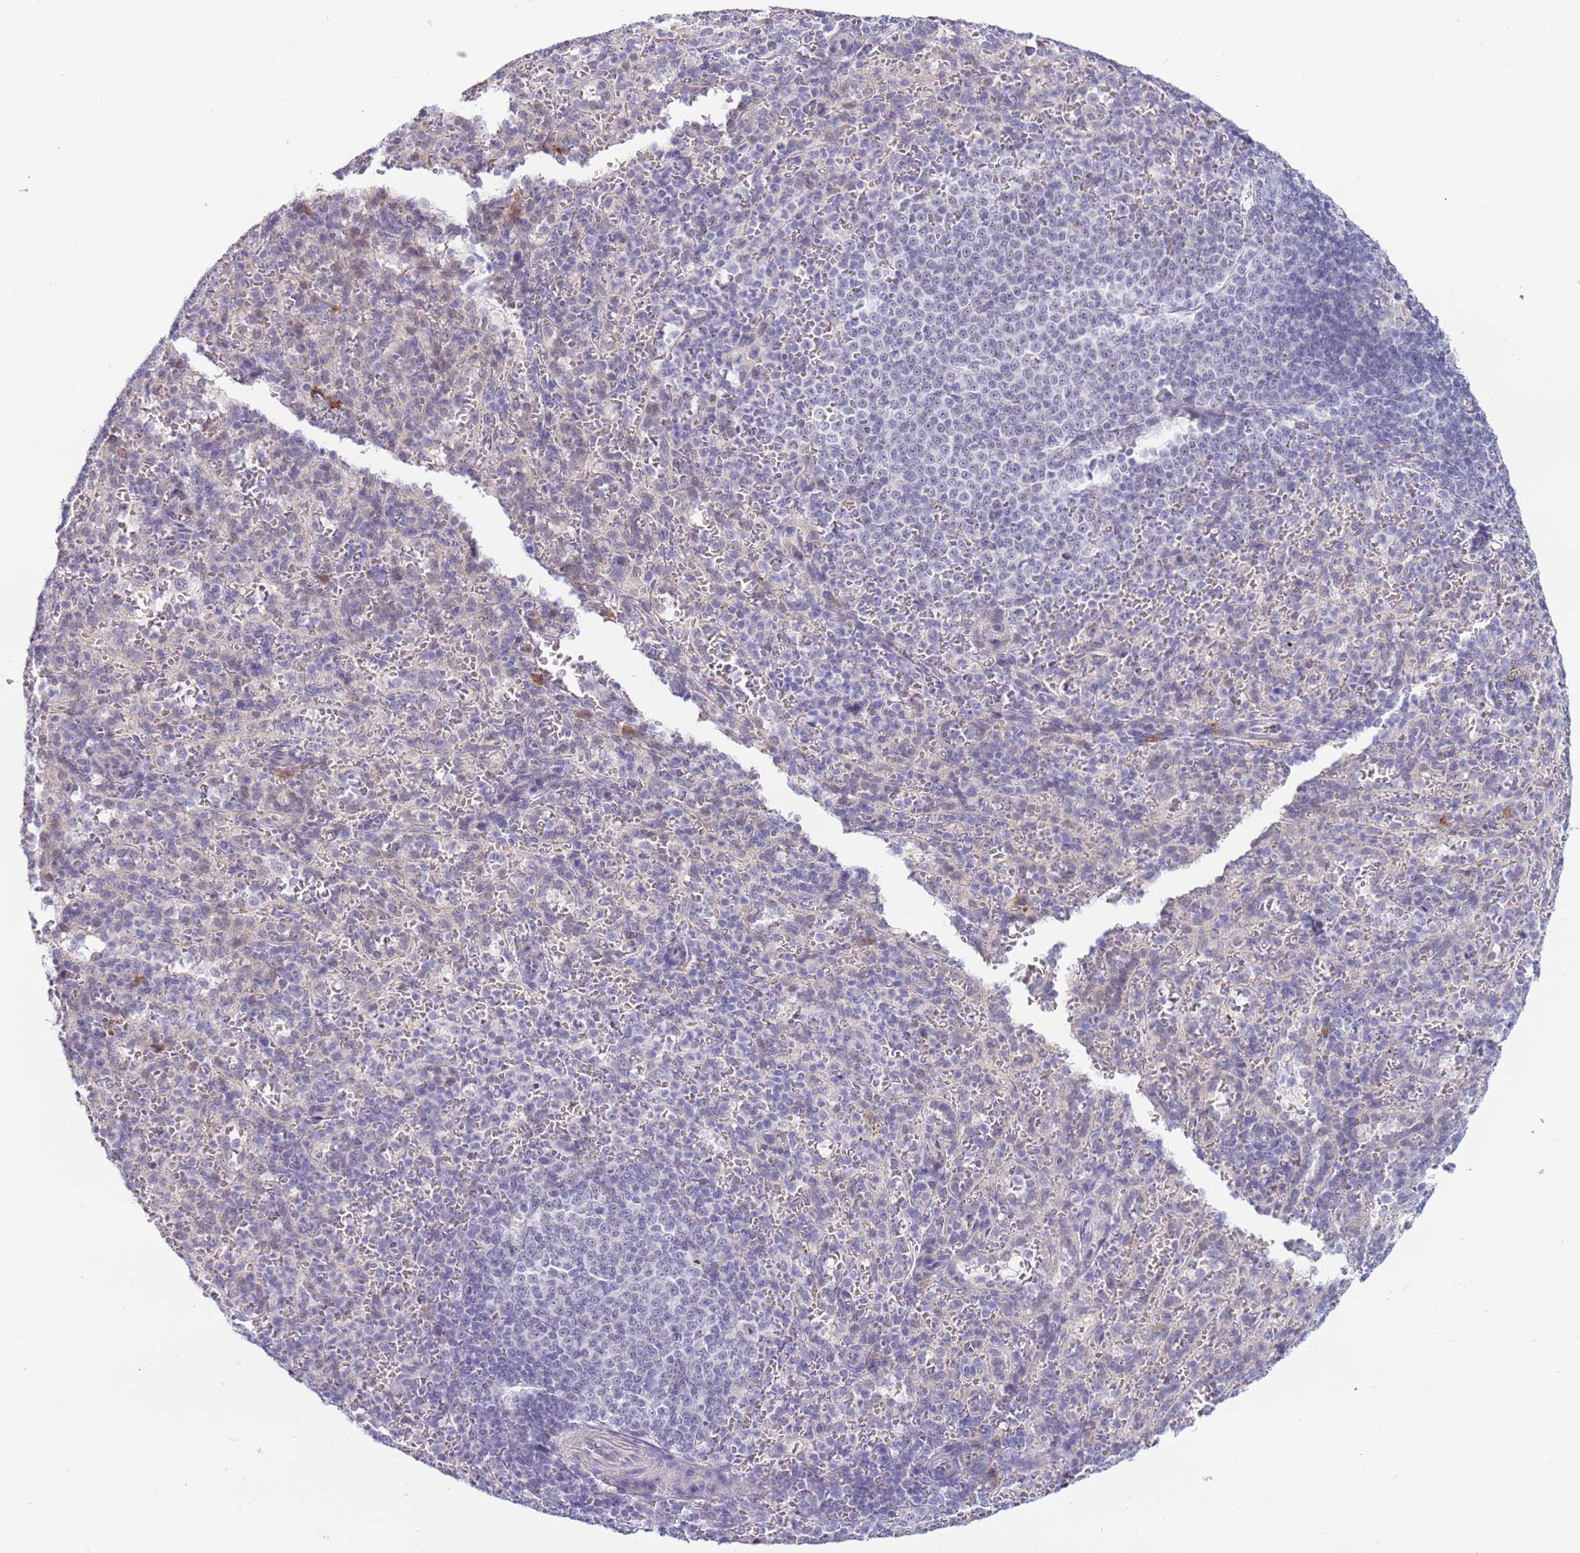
{"staining": {"intensity": "negative", "quantity": "none", "location": "none"}, "tissue": "spleen", "cell_type": "Cells in red pulp", "image_type": "normal", "snomed": [{"axis": "morphology", "description": "Normal tissue, NOS"}, {"axis": "topography", "description": "Spleen"}], "caption": "The micrograph reveals no significant expression in cells in red pulp of spleen.", "gene": "UCMA", "patient": {"sex": "female", "age": 21}}